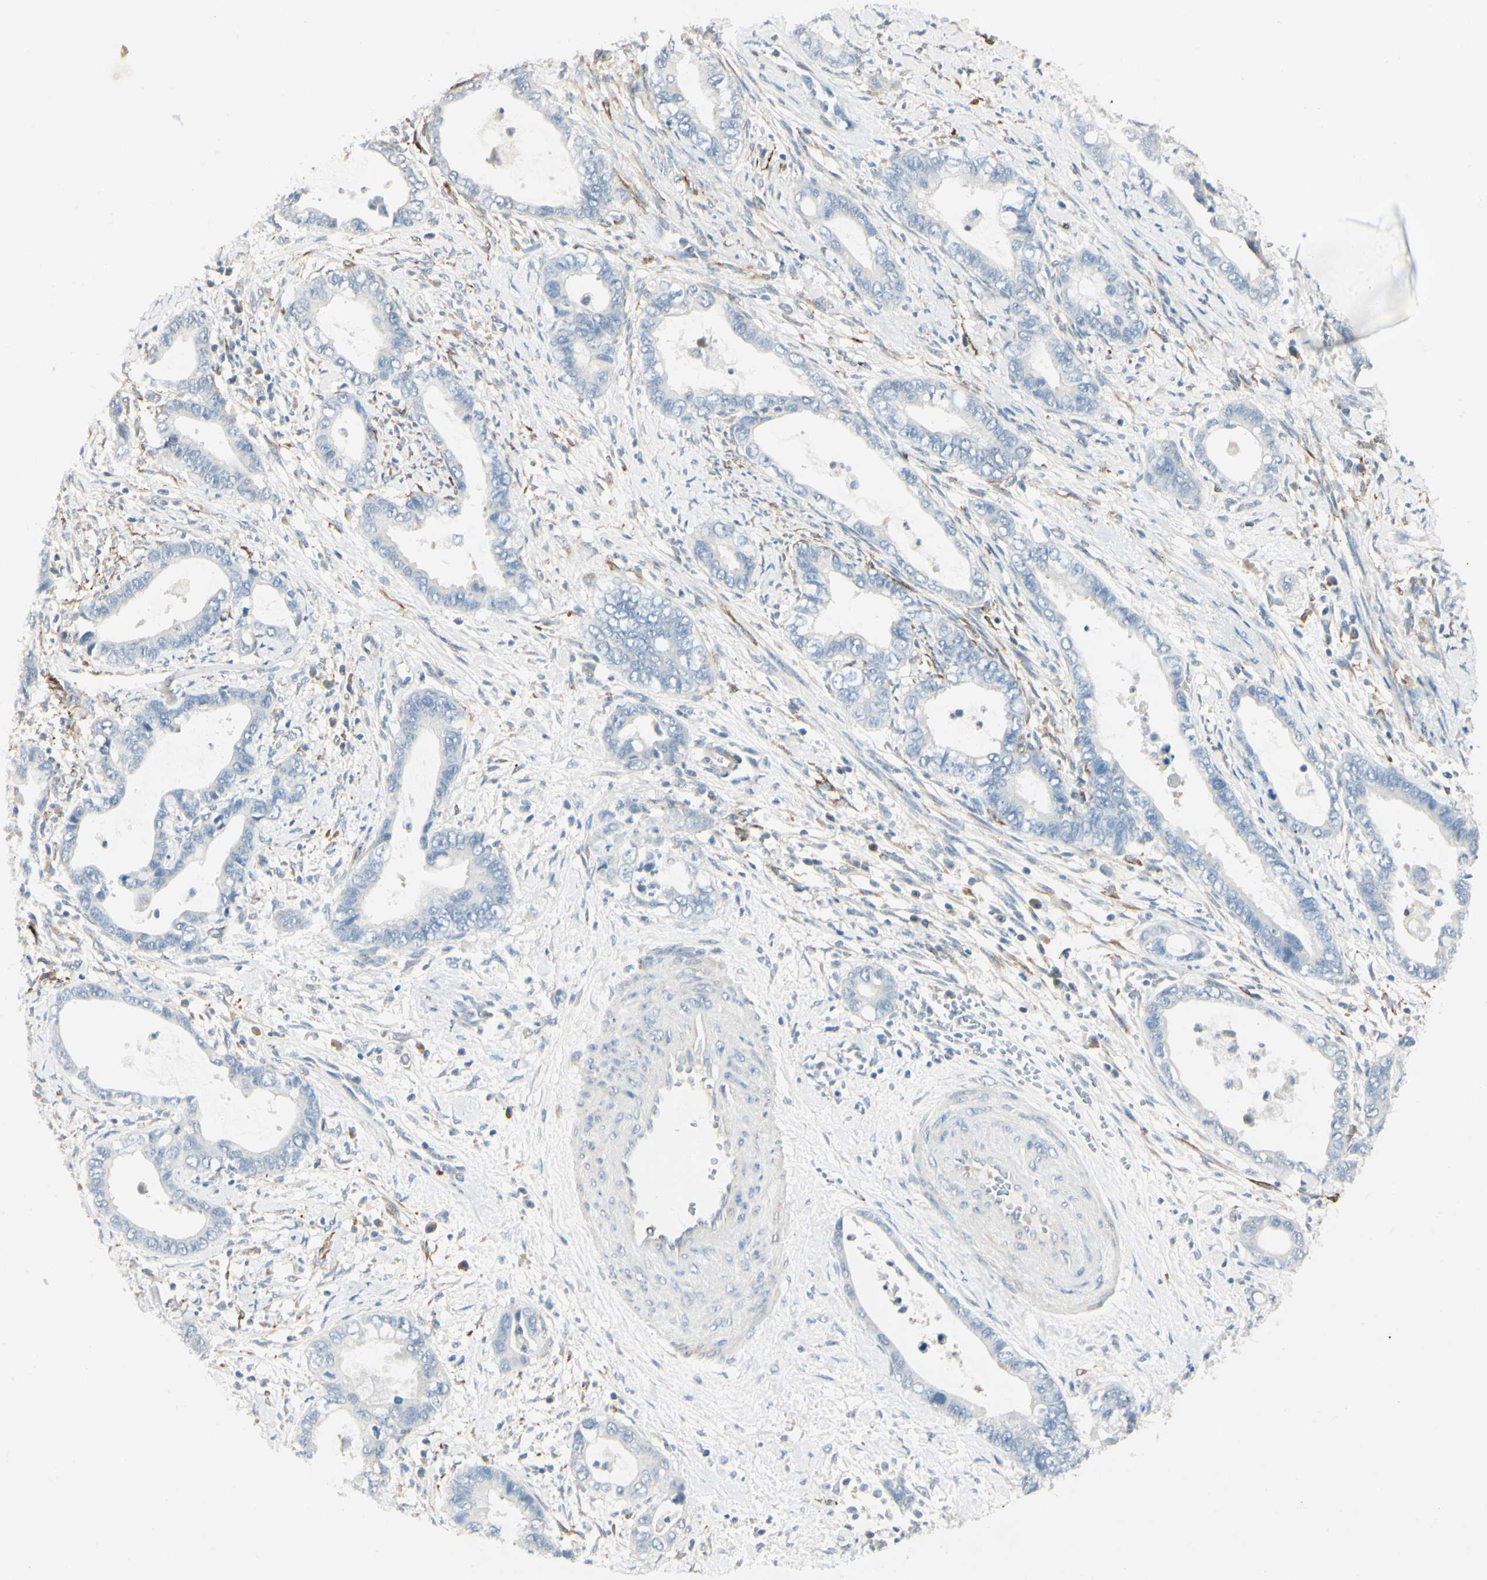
{"staining": {"intensity": "negative", "quantity": "none", "location": "none"}, "tissue": "cervical cancer", "cell_type": "Tumor cells", "image_type": "cancer", "snomed": [{"axis": "morphology", "description": "Adenocarcinoma, NOS"}, {"axis": "topography", "description": "Cervix"}], "caption": "Image shows no significant protein expression in tumor cells of cervical adenocarcinoma. The staining was performed using DAB to visualize the protein expression in brown, while the nuclei were stained in blue with hematoxylin (Magnification: 20x).", "gene": "AMPH", "patient": {"sex": "female", "age": 44}}